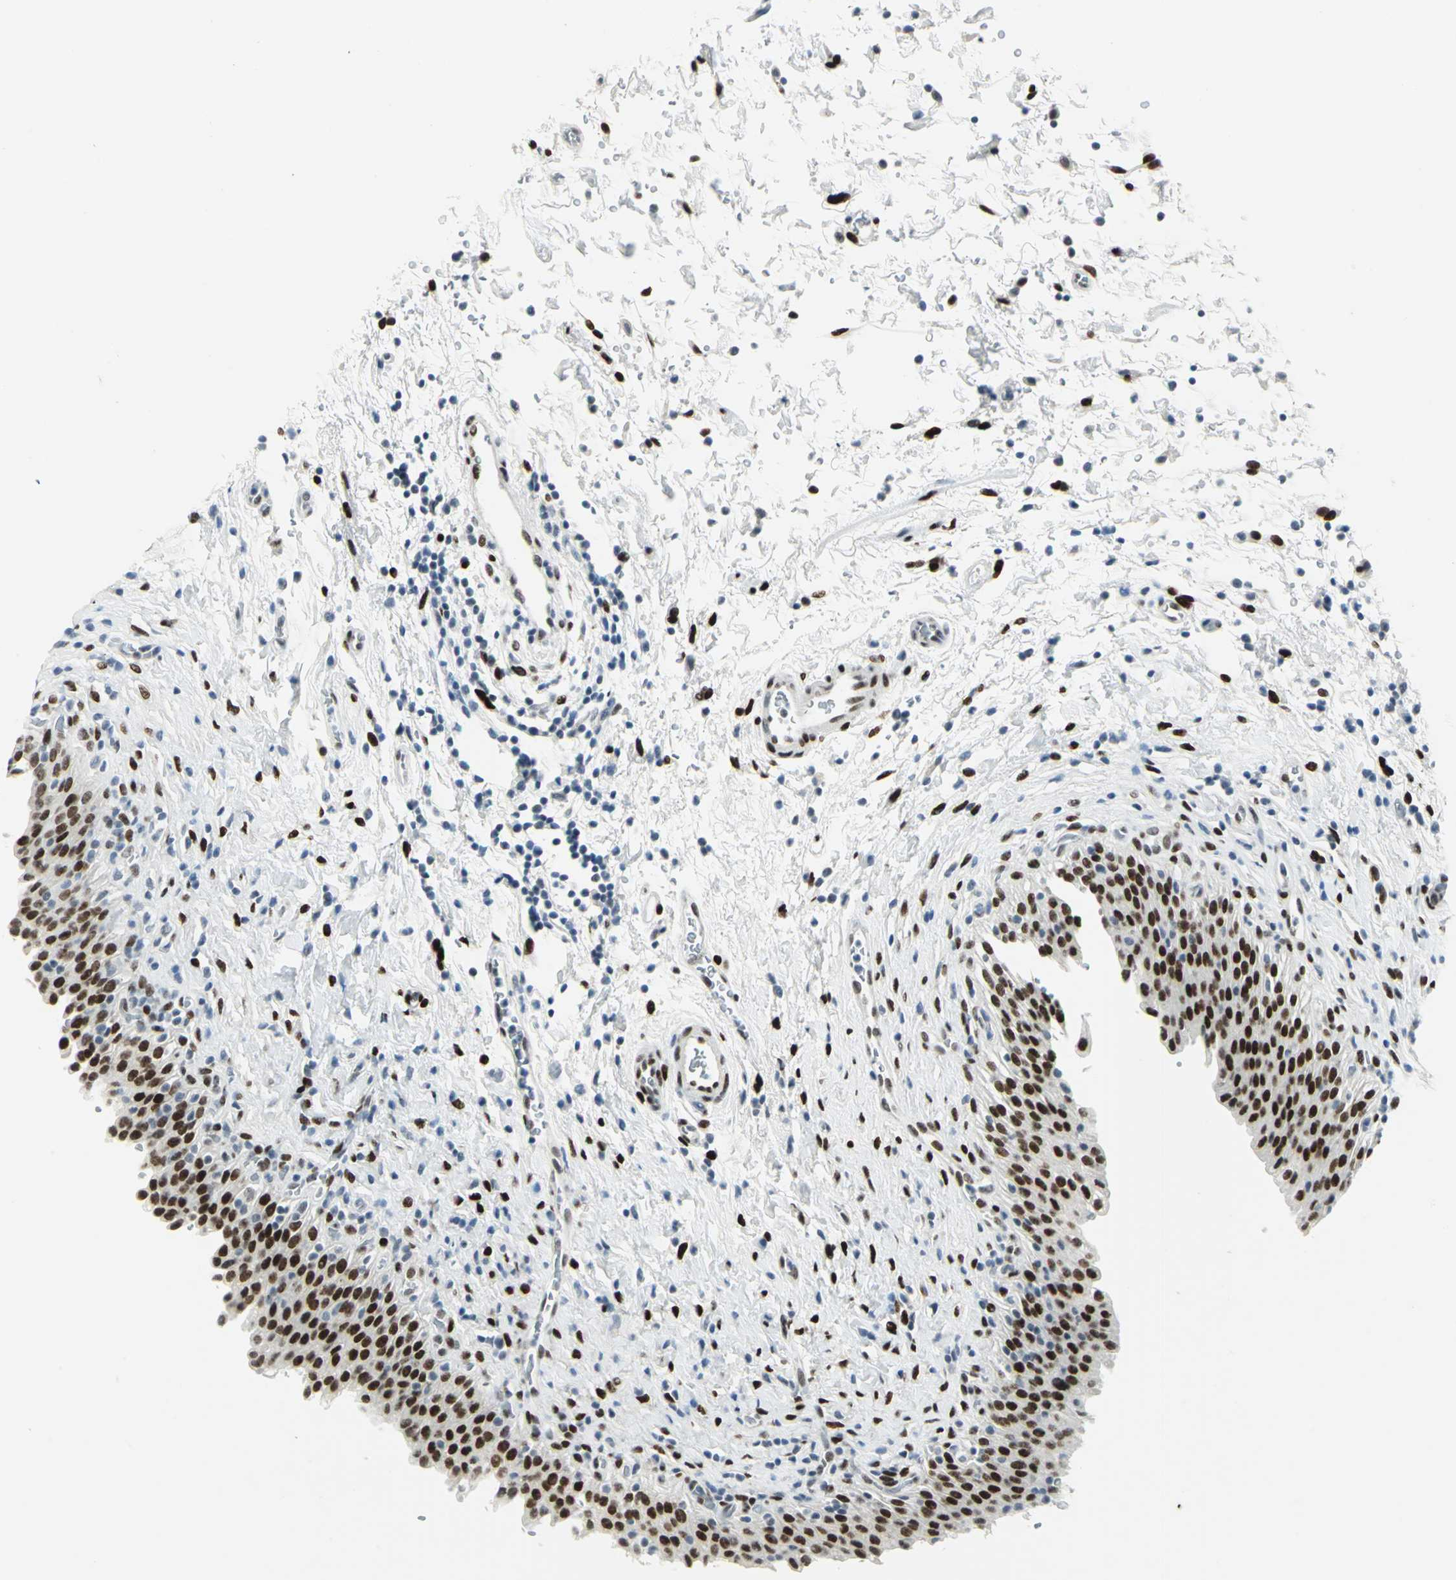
{"staining": {"intensity": "strong", "quantity": ">75%", "location": "nuclear"}, "tissue": "urinary bladder", "cell_type": "Urothelial cells", "image_type": "normal", "snomed": [{"axis": "morphology", "description": "Normal tissue, NOS"}, {"axis": "topography", "description": "Urinary bladder"}], "caption": "The immunohistochemical stain shows strong nuclear expression in urothelial cells of unremarkable urinary bladder.", "gene": "MEIS2", "patient": {"sex": "male", "age": 51}}